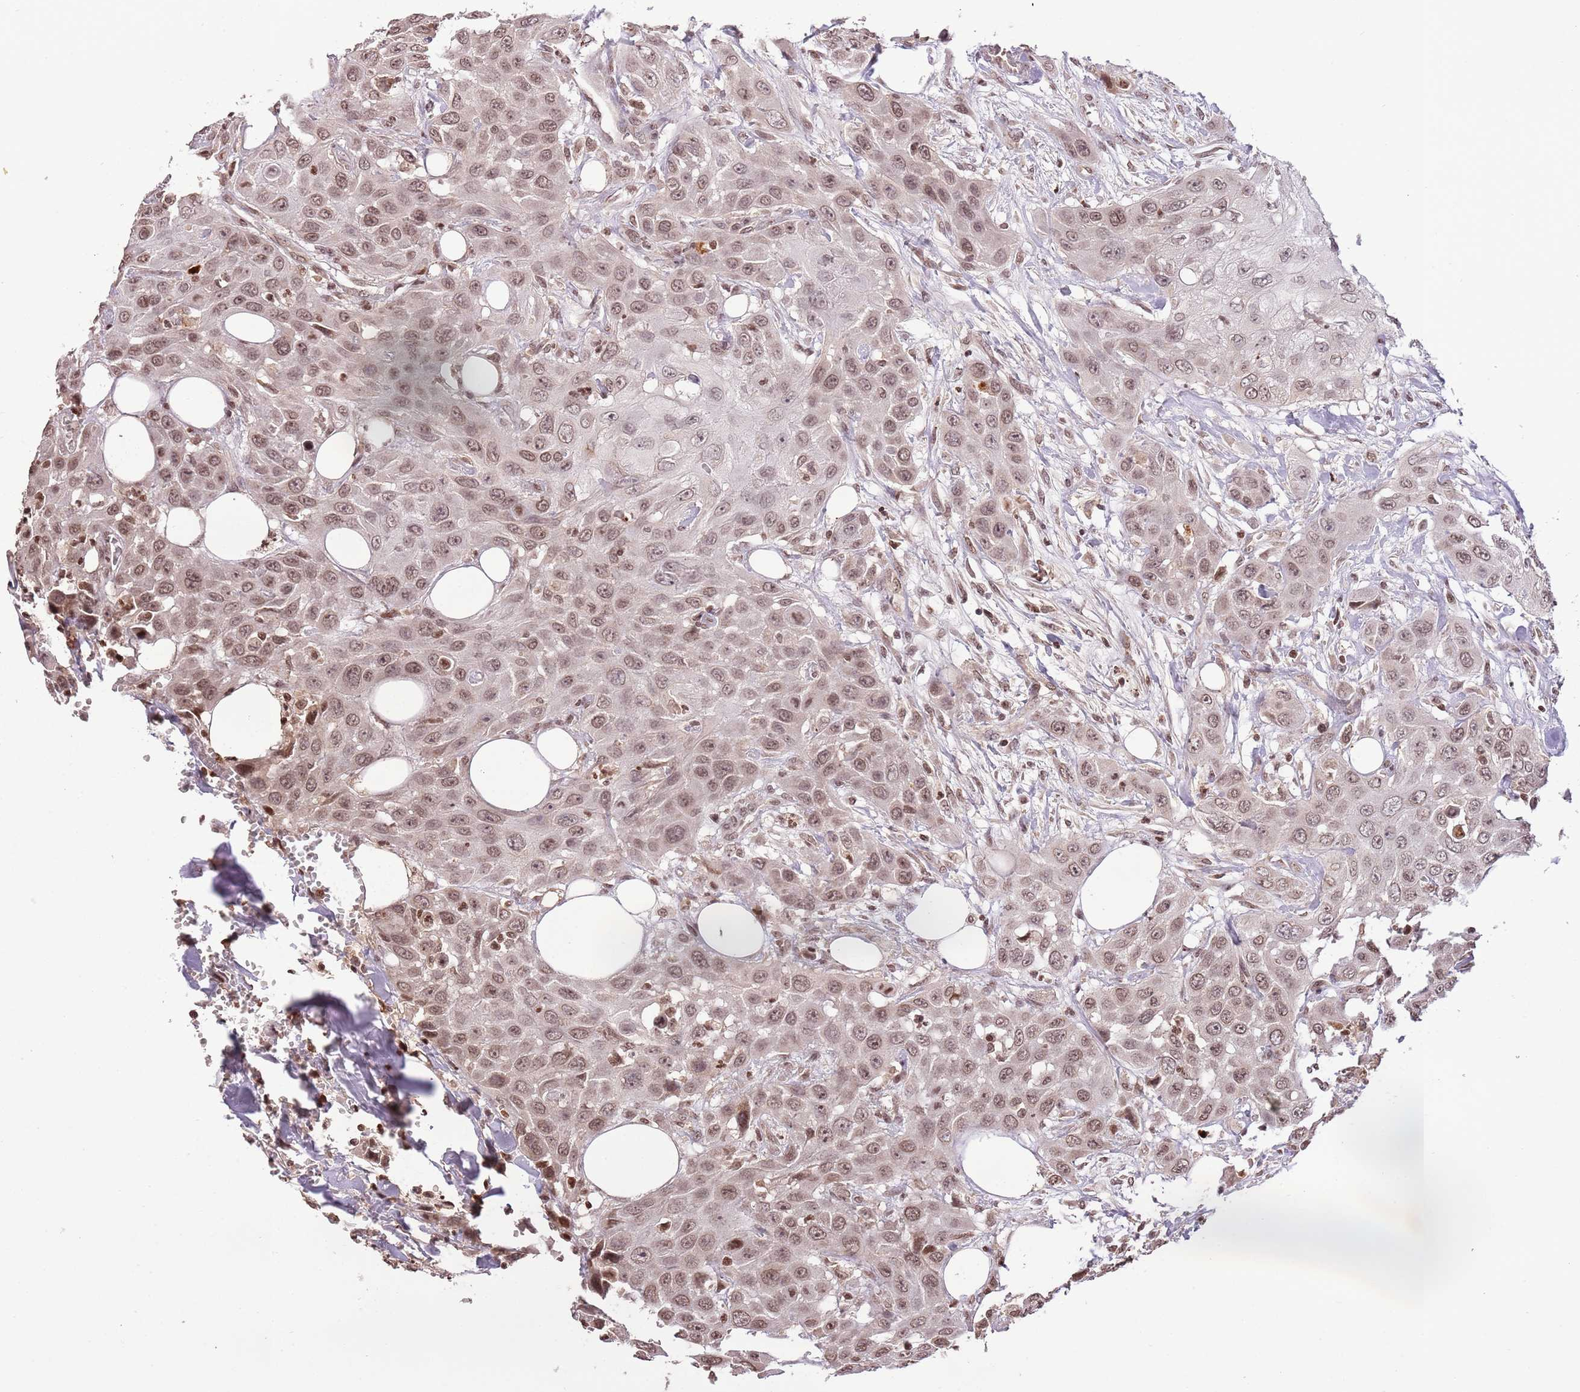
{"staining": {"intensity": "moderate", "quantity": "25%-75%", "location": "nuclear"}, "tissue": "head and neck cancer", "cell_type": "Tumor cells", "image_type": "cancer", "snomed": [{"axis": "morphology", "description": "Squamous cell carcinoma, NOS"}, {"axis": "topography", "description": "Head-Neck"}], "caption": "Head and neck cancer (squamous cell carcinoma) stained with a protein marker exhibits moderate staining in tumor cells.", "gene": "SAMSN1", "patient": {"sex": "male", "age": 81}}